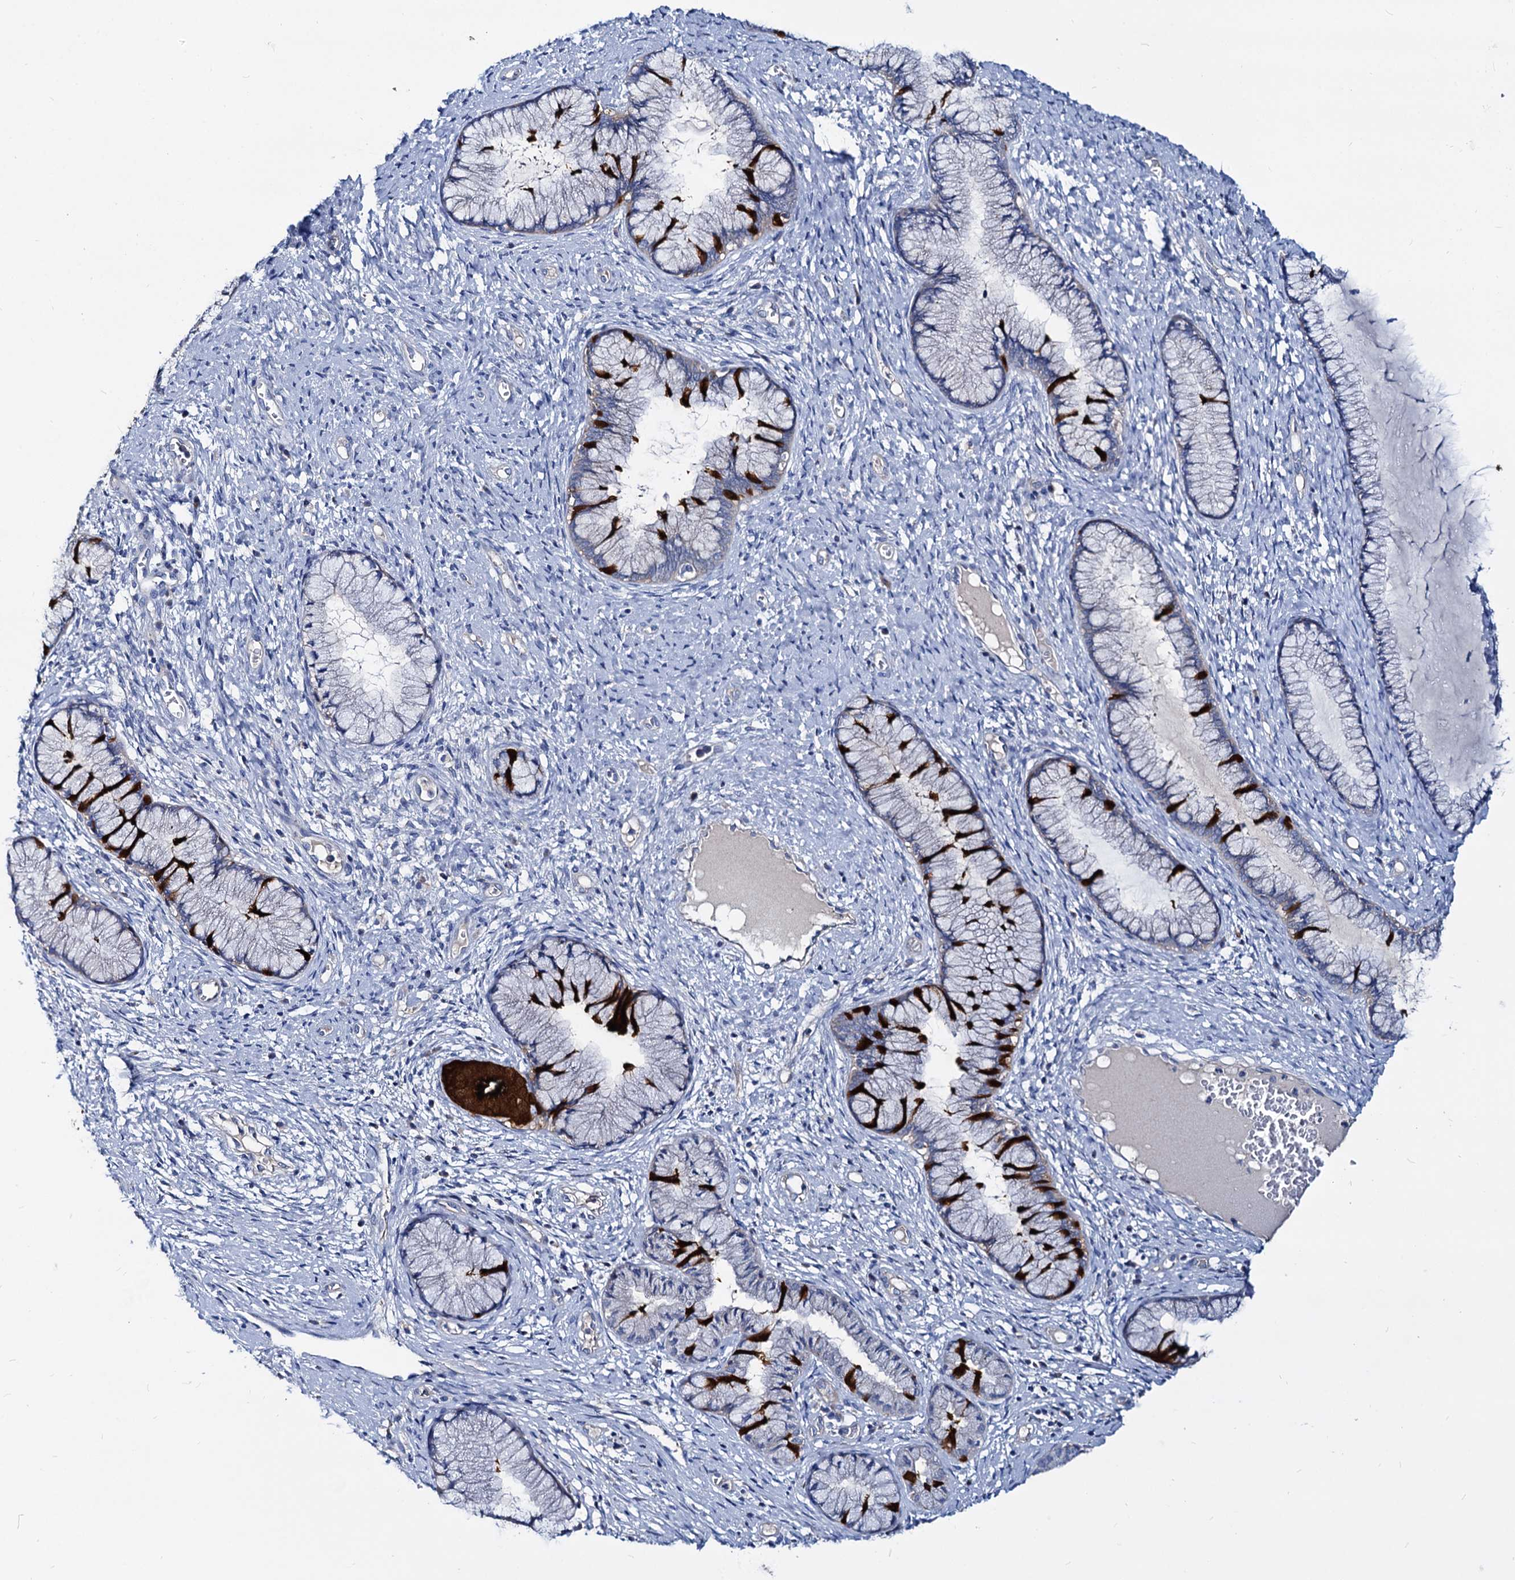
{"staining": {"intensity": "strong", "quantity": "<25%", "location": "cytoplasmic/membranous"}, "tissue": "cervix", "cell_type": "Glandular cells", "image_type": "normal", "snomed": [{"axis": "morphology", "description": "Normal tissue, NOS"}, {"axis": "topography", "description": "Cervix"}], "caption": "Strong cytoplasmic/membranous expression for a protein is appreciated in approximately <25% of glandular cells of normal cervix using immunohistochemistry (IHC).", "gene": "DYDC2", "patient": {"sex": "female", "age": 42}}